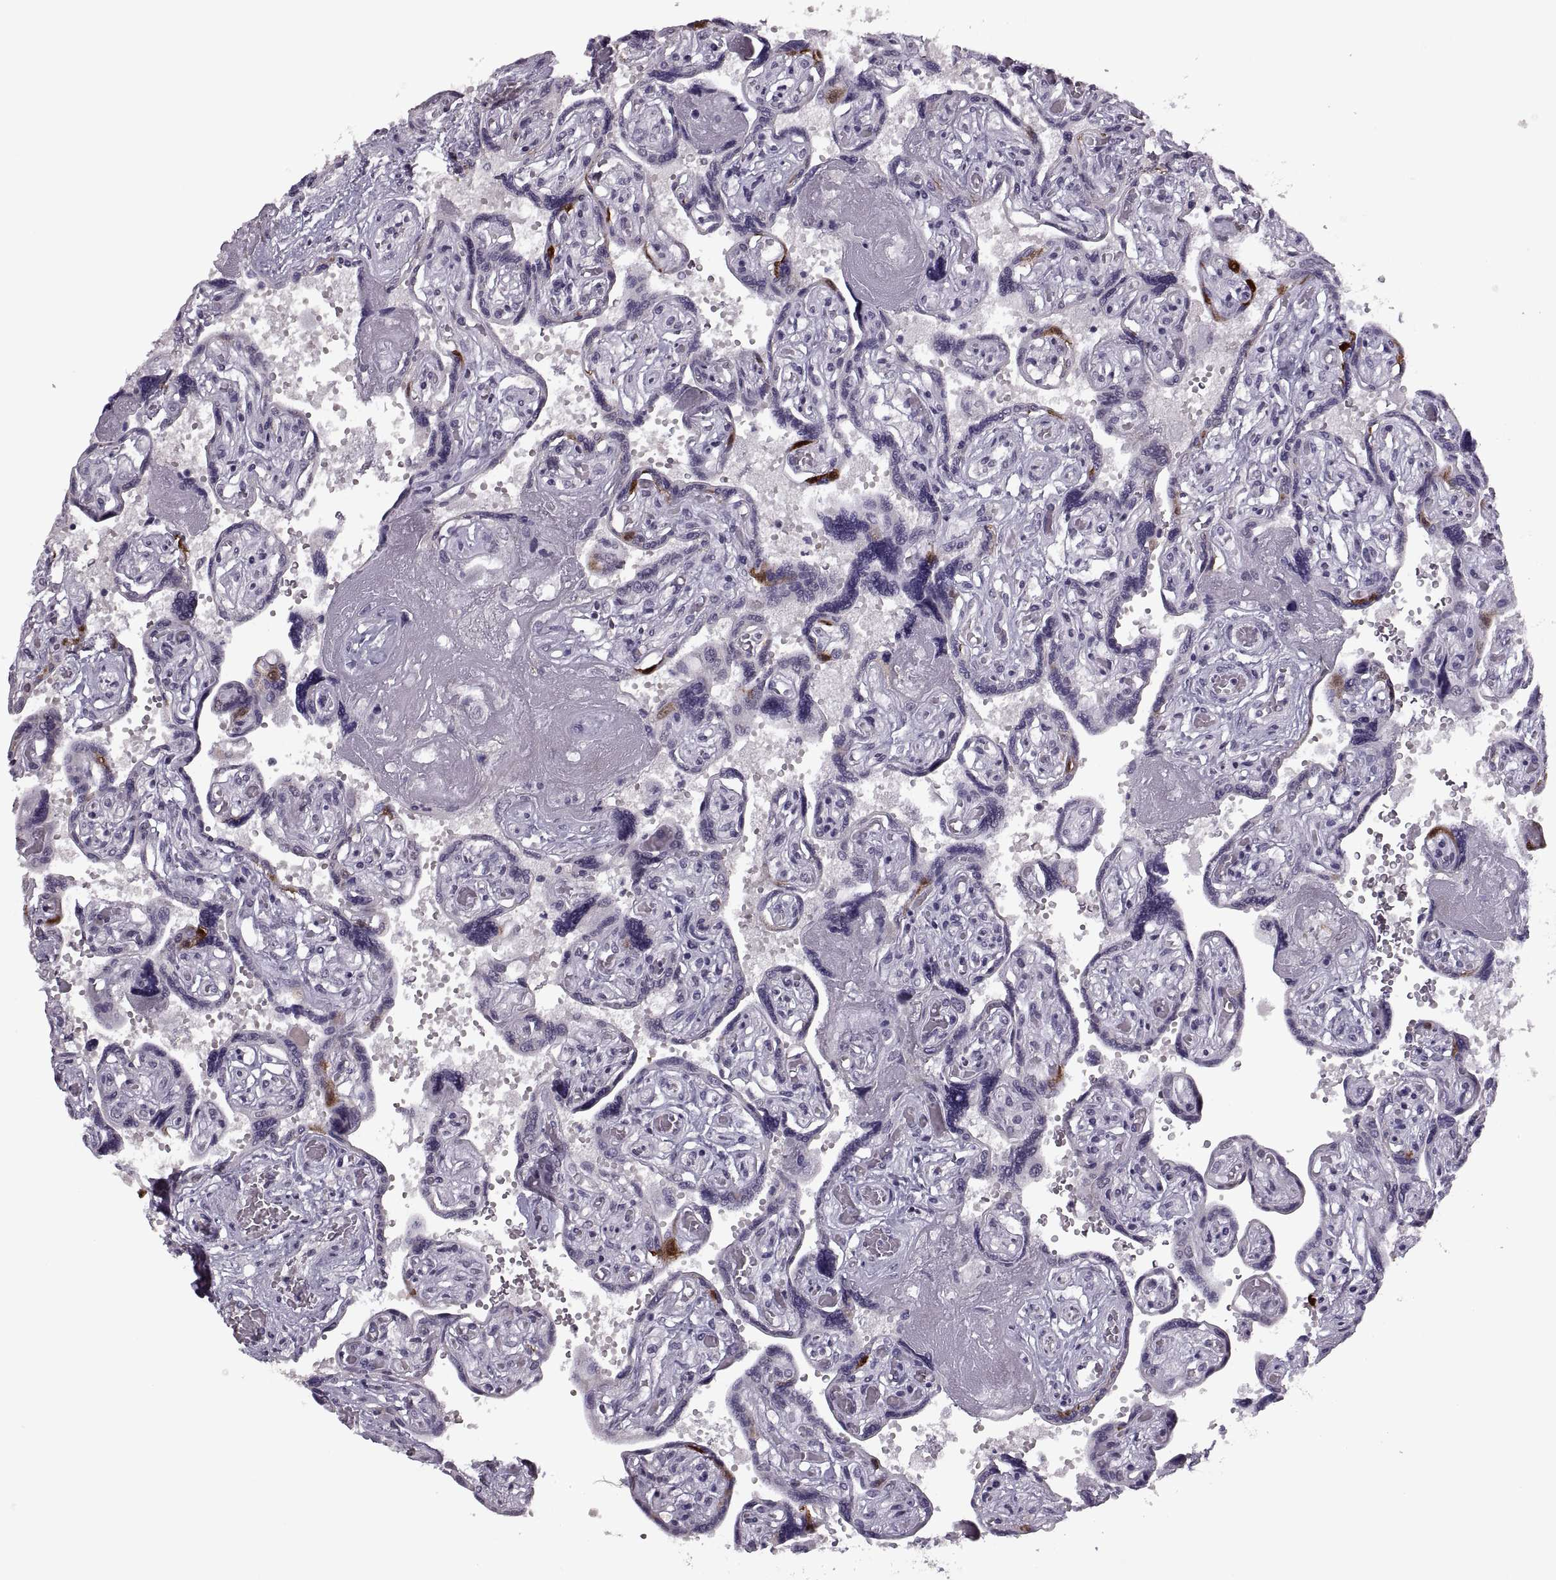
{"staining": {"intensity": "negative", "quantity": "none", "location": "none"}, "tissue": "placenta", "cell_type": "Decidual cells", "image_type": "normal", "snomed": [{"axis": "morphology", "description": "Normal tissue, NOS"}, {"axis": "topography", "description": "Placenta"}], "caption": "Photomicrograph shows no significant protein expression in decidual cells of benign placenta.", "gene": "PAGE2B", "patient": {"sex": "female", "age": 32}}